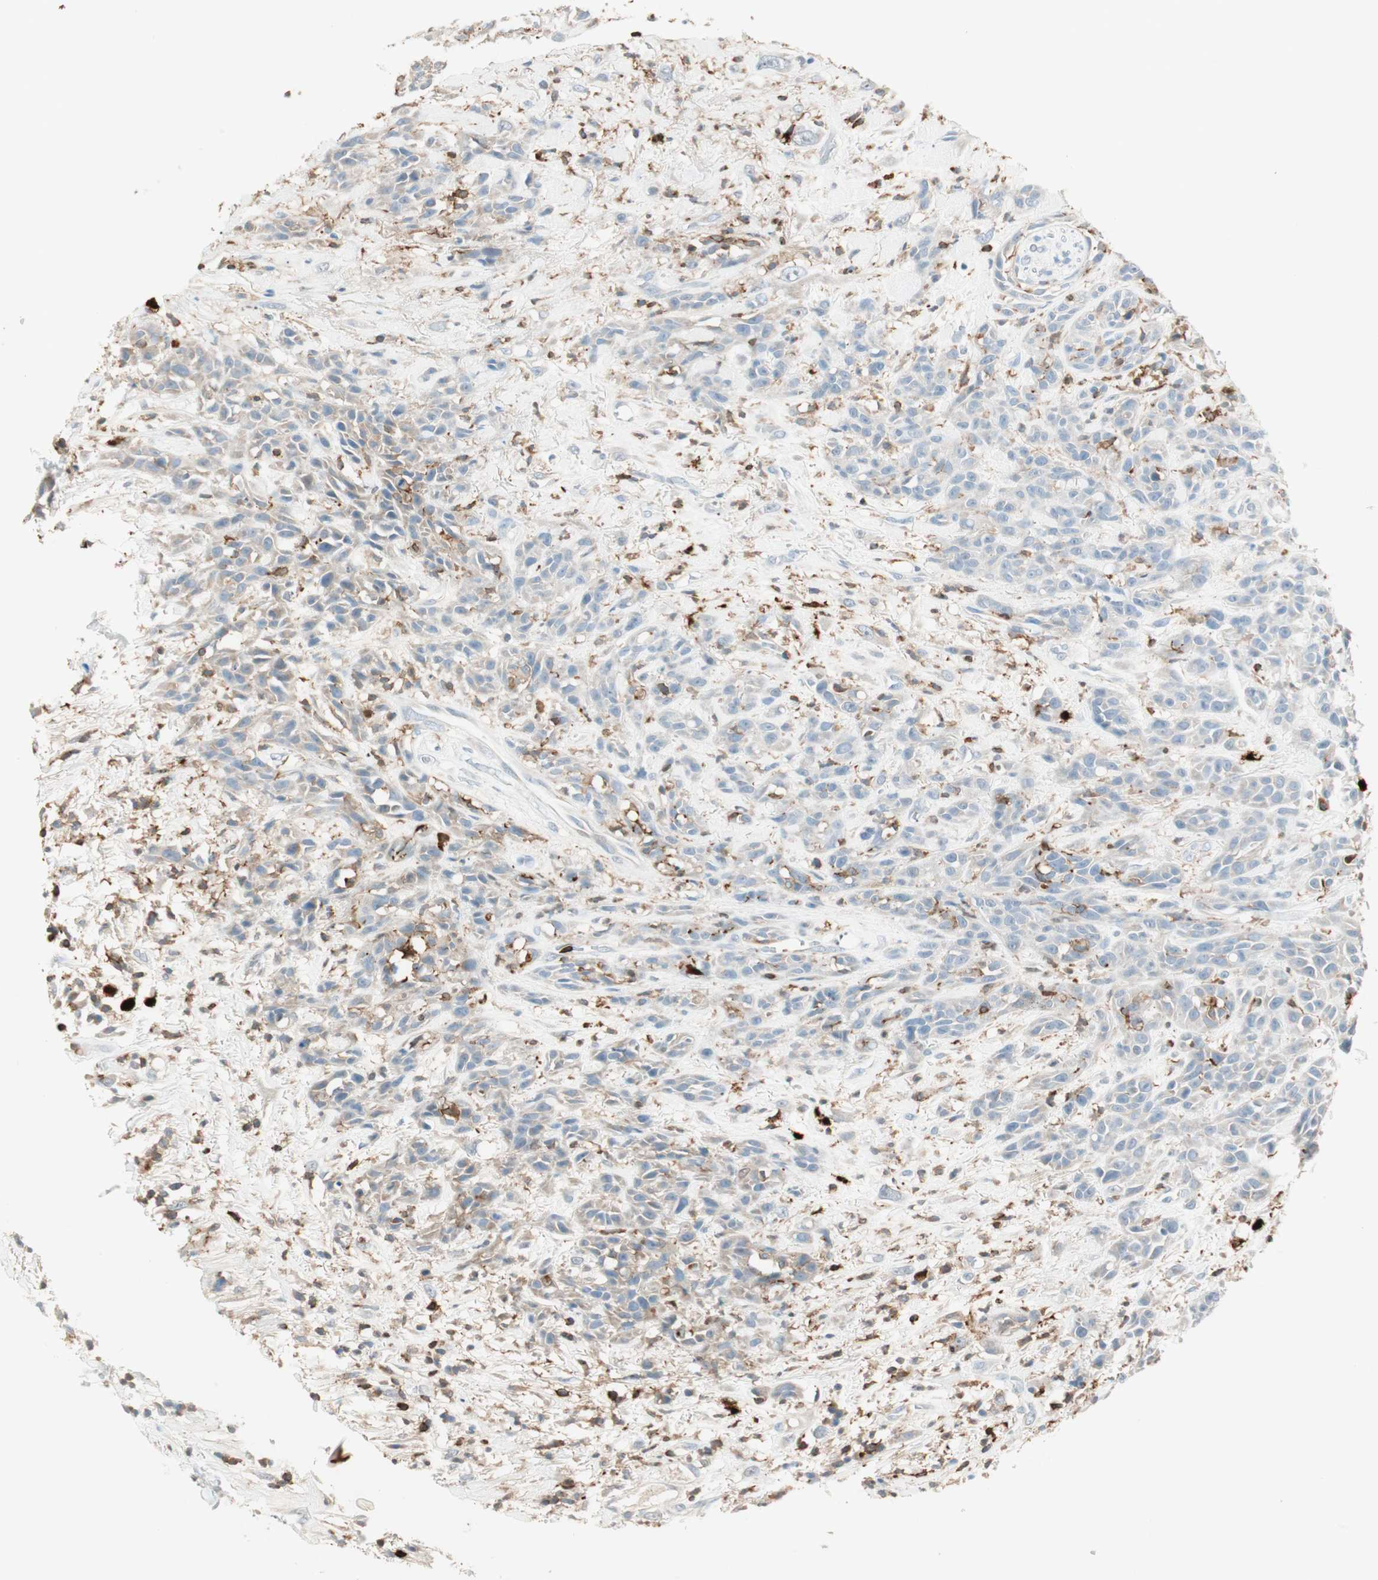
{"staining": {"intensity": "weak", "quantity": "25%-75%", "location": "cytoplasmic/membranous"}, "tissue": "head and neck cancer", "cell_type": "Tumor cells", "image_type": "cancer", "snomed": [{"axis": "morphology", "description": "Squamous cell carcinoma, NOS"}, {"axis": "topography", "description": "Head-Neck"}], "caption": "A high-resolution image shows immunohistochemistry (IHC) staining of head and neck cancer, which displays weak cytoplasmic/membranous positivity in about 25%-75% of tumor cells.", "gene": "HPGD", "patient": {"sex": "male", "age": 62}}